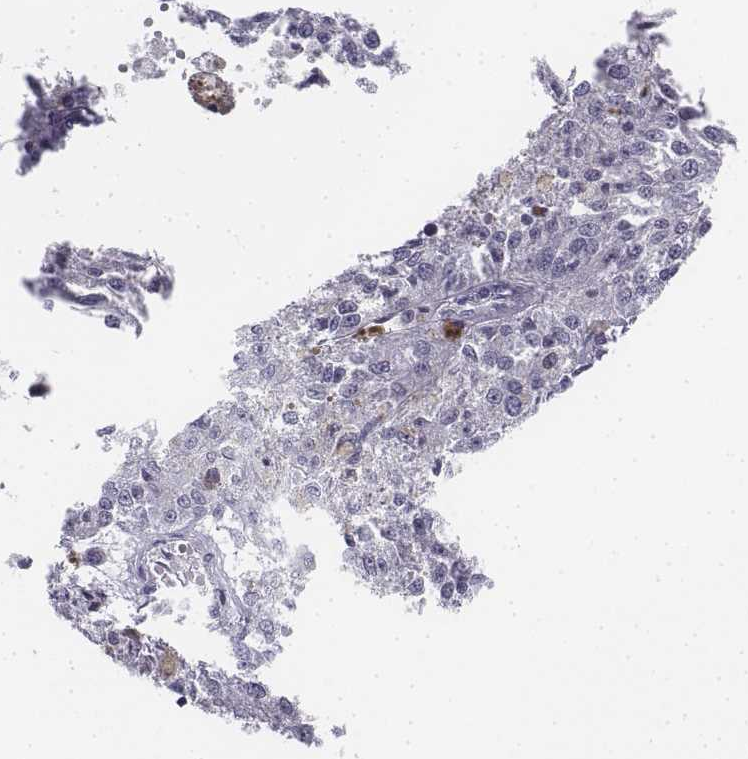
{"staining": {"intensity": "negative", "quantity": "none", "location": "none"}, "tissue": "melanoma", "cell_type": "Tumor cells", "image_type": "cancer", "snomed": [{"axis": "morphology", "description": "Malignant melanoma, Metastatic site"}, {"axis": "topography", "description": "Lymph node"}], "caption": "A histopathology image of melanoma stained for a protein shows no brown staining in tumor cells. (Brightfield microscopy of DAB (3,3'-diaminobenzidine) immunohistochemistry at high magnification).", "gene": "TH", "patient": {"sex": "female", "age": 64}}